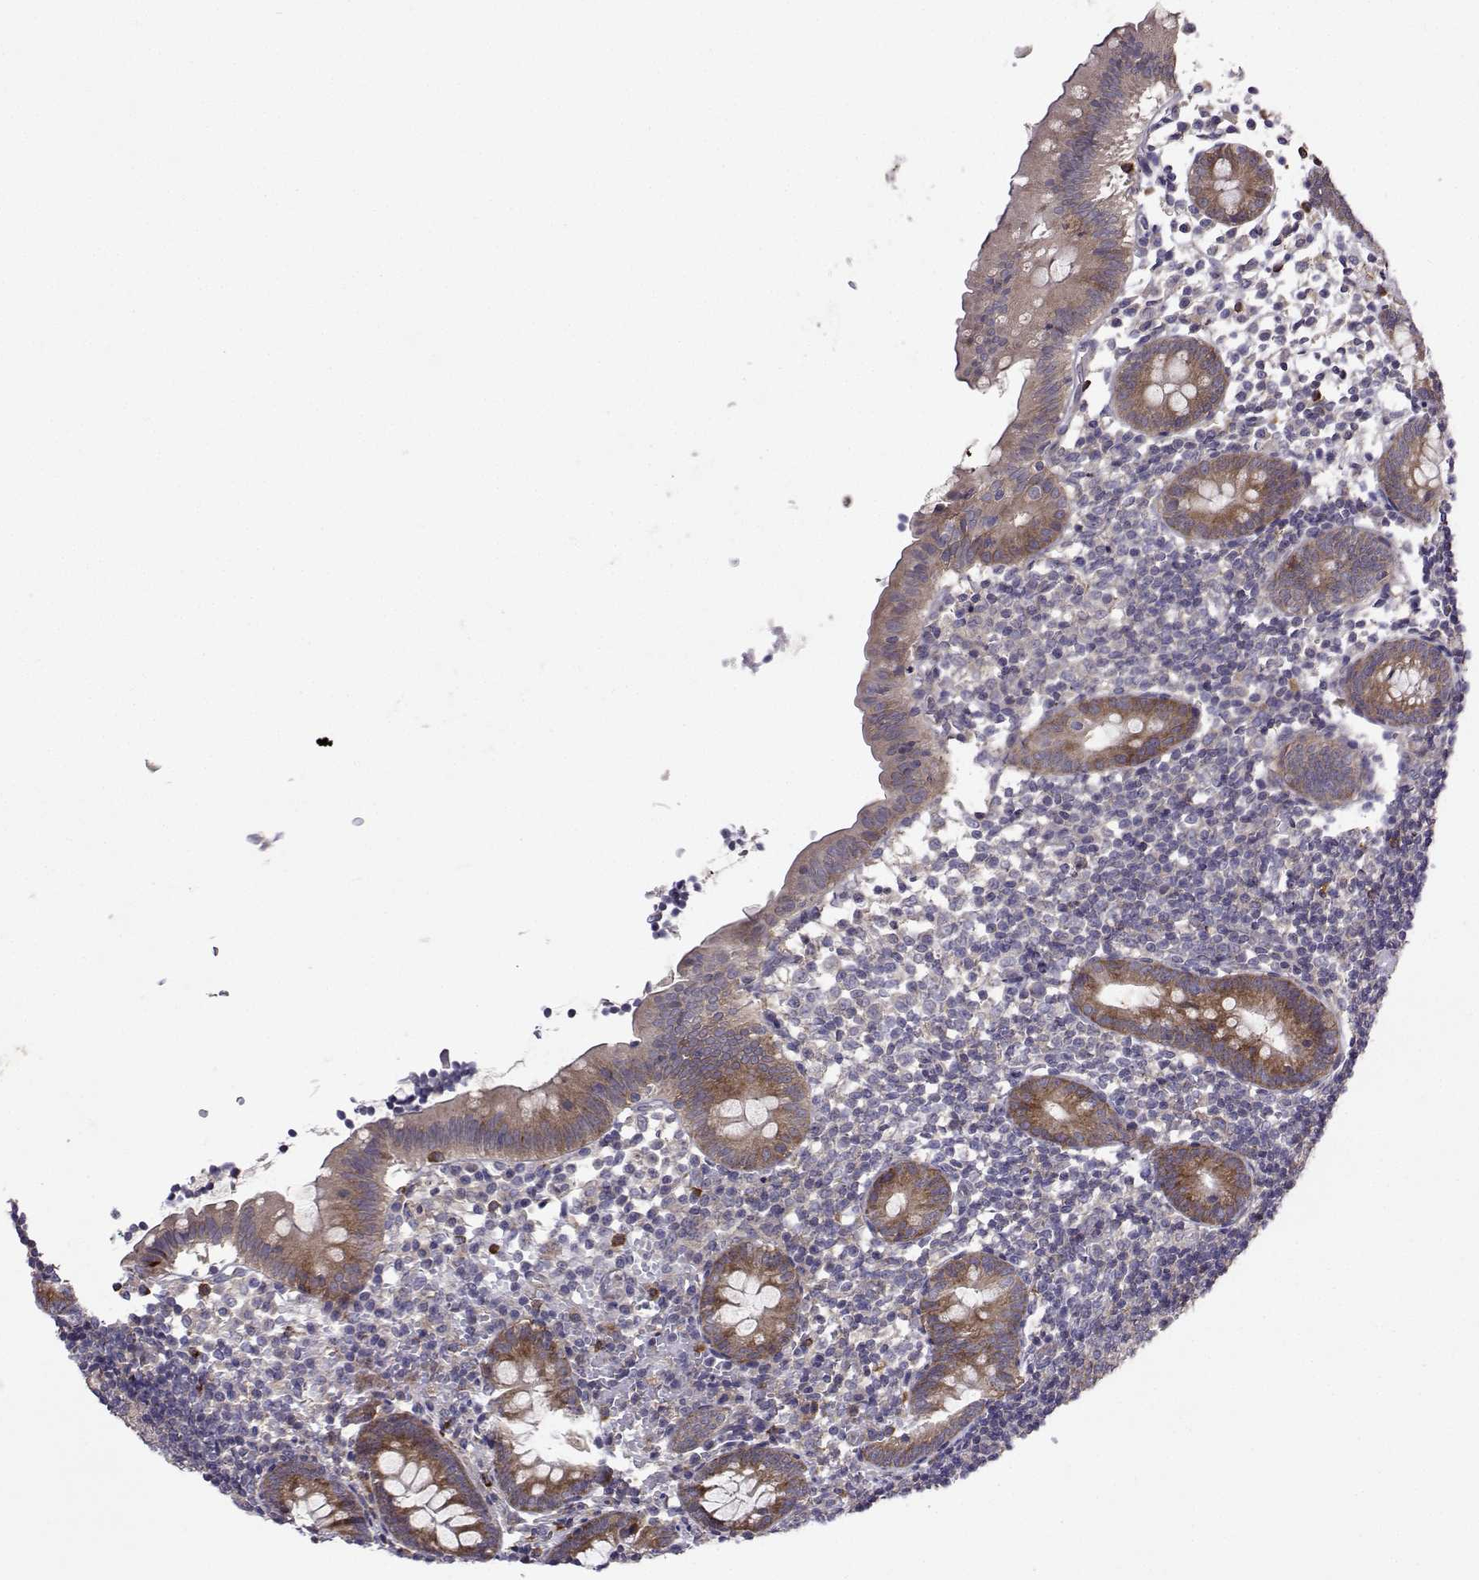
{"staining": {"intensity": "moderate", "quantity": "25%-75%", "location": "cytoplasmic/membranous"}, "tissue": "appendix", "cell_type": "Glandular cells", "image_type": "normal", "snomed": [{"axis": "morphology", "description": "Normal tissue, NOS"}, {"axis": "topography", "description": "Appendix"}], "caption": "Immunohistochemical staining of unremarkable human appendix reveals medium levels of moderate cytoplasmic/membranous expression in approximately 25%-75% of glandular cells.", "gene": "STXBP5", "patient": {"sex": "female", "age": 40}}